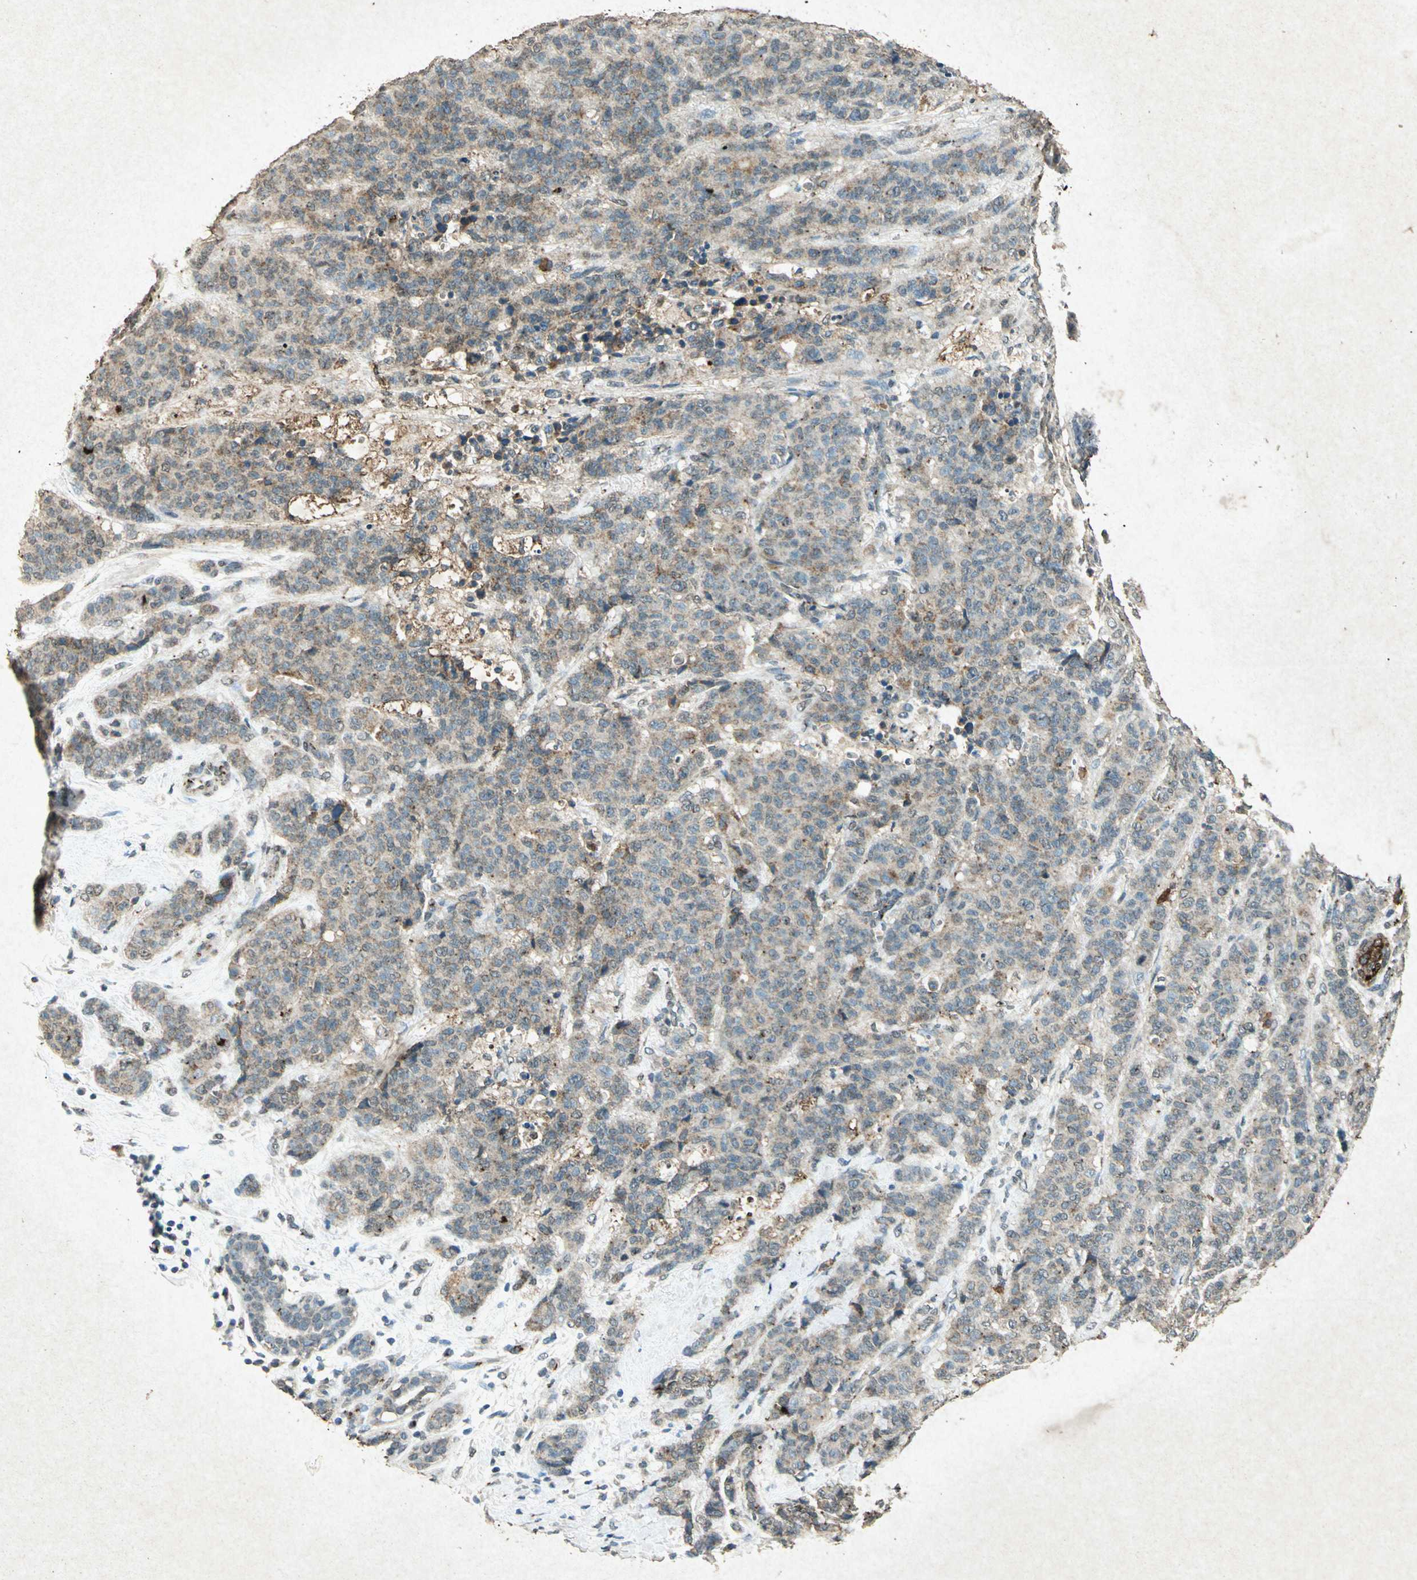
{"staining": {"intensity": "weak", "quantity": ">75%", "location": "cytoplasmic/membranous"}, "tissue": "breast cancer", "cell_type": "Tumor cells", "image_type": "cancer", "snomed": [{"axis": "morphology", "description": "Duct carcinoma"}, {"axis": "topography", "description": "Breast"}], "caption": "Immunohistochemistry image of neoplastic tissue: breast cancer stained using immunohistochemistry (IHC) shows low levels of weak protein expression localized specifically in the cytoplasmic/membranous of tumor cells, appearing as a cytoplasmic/membranous brown color.", "gene": "PSEN1", "patient": {"sex": "female", "age": 40}}